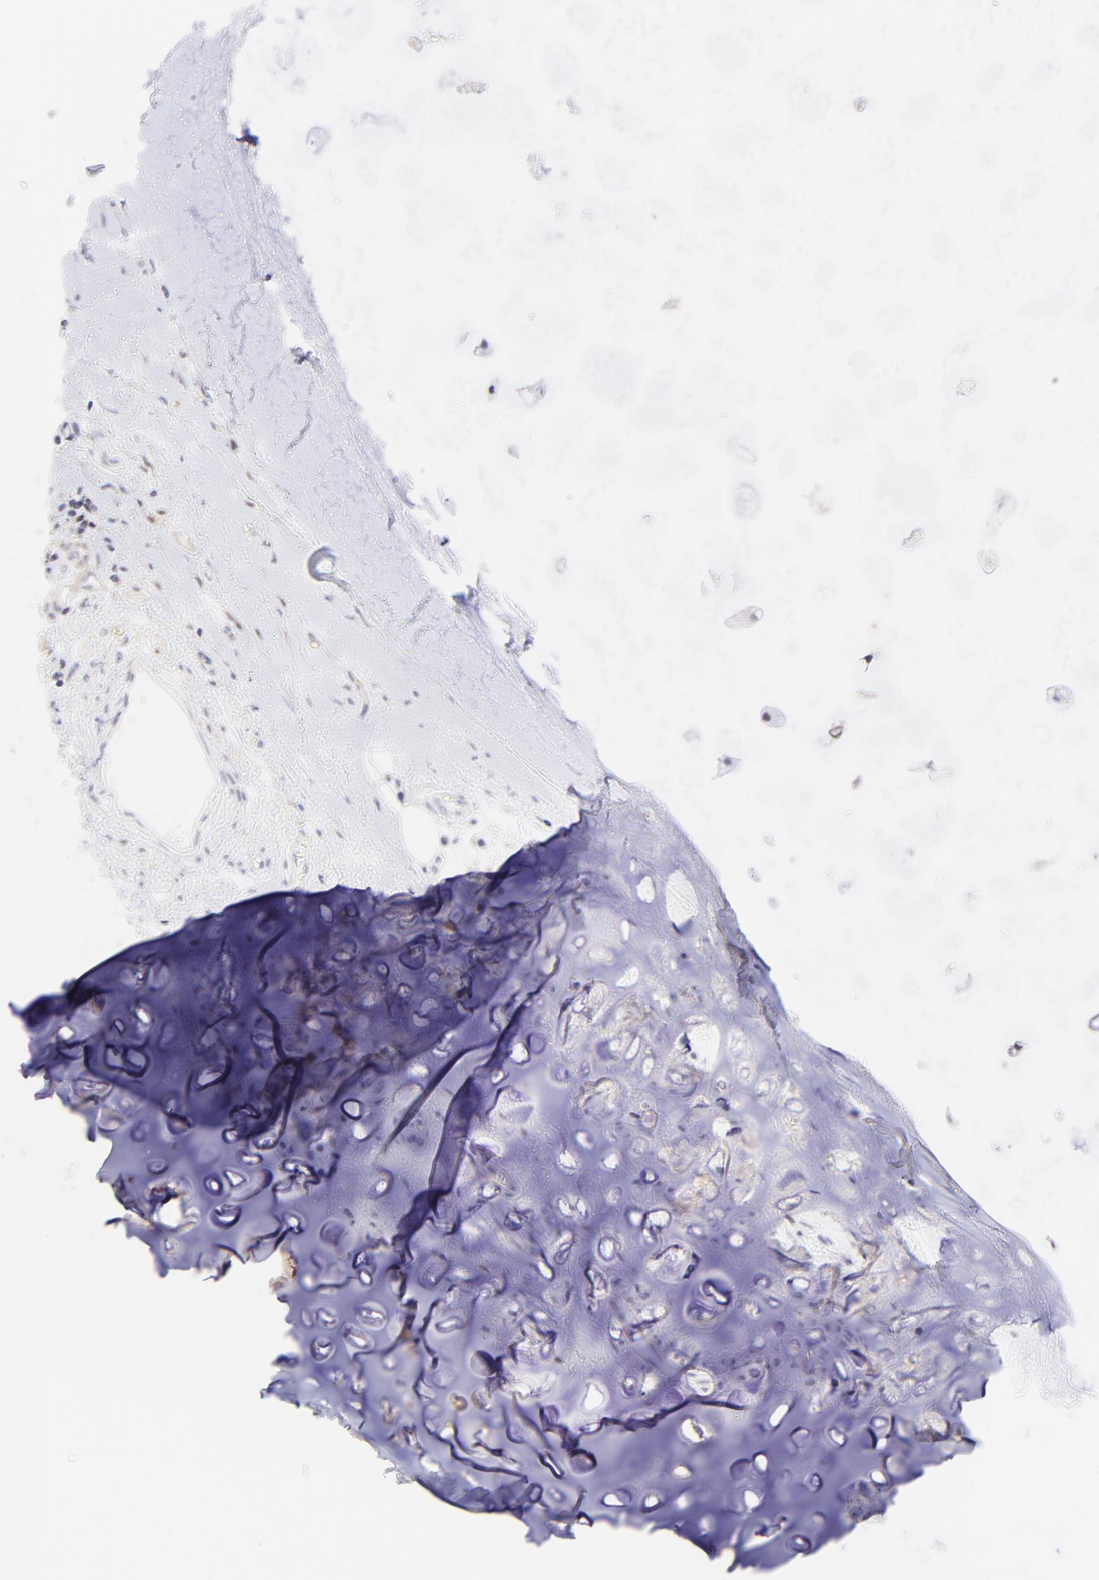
{"staining": {"intensity": "negative", "quantity": "none", "location": "none"}, "tissue": "adipose tissue", "cell_type": "Adipocytes", "image_type": "normal", "snomed": [{"axis": "morphology", "description": "Normal tissue, NOS"}, {"axis": "morphology", "description": "Adenocarcinoma, NOS"}, {"axis": "topography", "description": "Cartilage tissue"}, {"axis": "topography", "description": "Bronchus"}, {"axis": "topography", "description": "Lung"}], "caption": "Photomicrograph shows no protein positivity in adipocytes of normal adipose tissue. (Brightfield microscopy of DAB IHC at high magnification).", "gene": "PBDC1", "patient": {"sex": "female", "age": 67}}